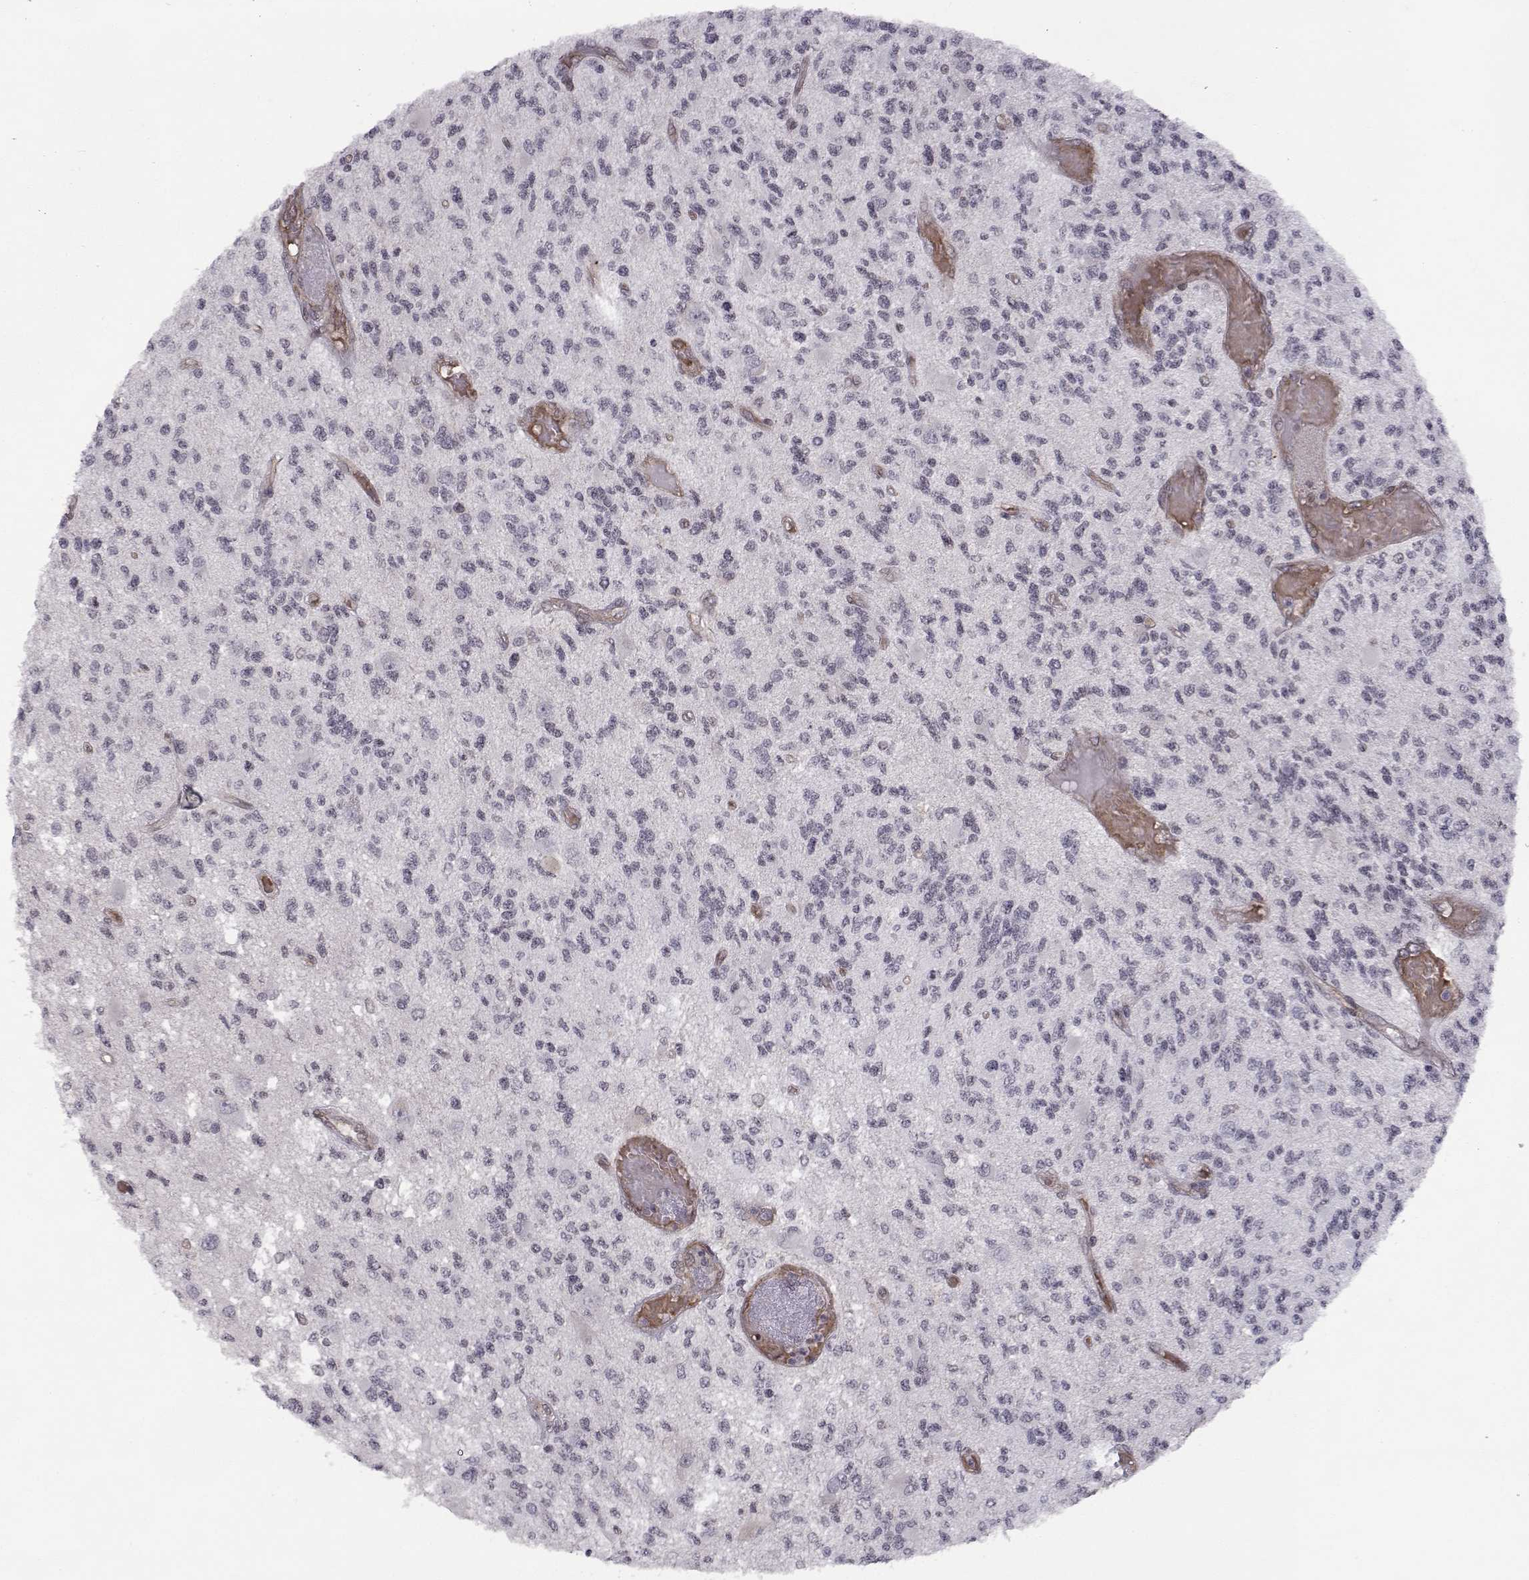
{"staining": {"intensity": "negative", "quantity": "none", "location": "none"}, "tissue": "glioma", "cell_type": "Tumor cells", "image_type": "cancer", "snomed": [{"axis": "morphology", "description": "Glioma, malignant, High grade"}, {"axis": "topography", "description": "Brain"}], "caption": "Tumor cells are negative for protein expression in human glioma.", "gene": "KIF13B", "patient": {"sex": "female", "age": 63}}